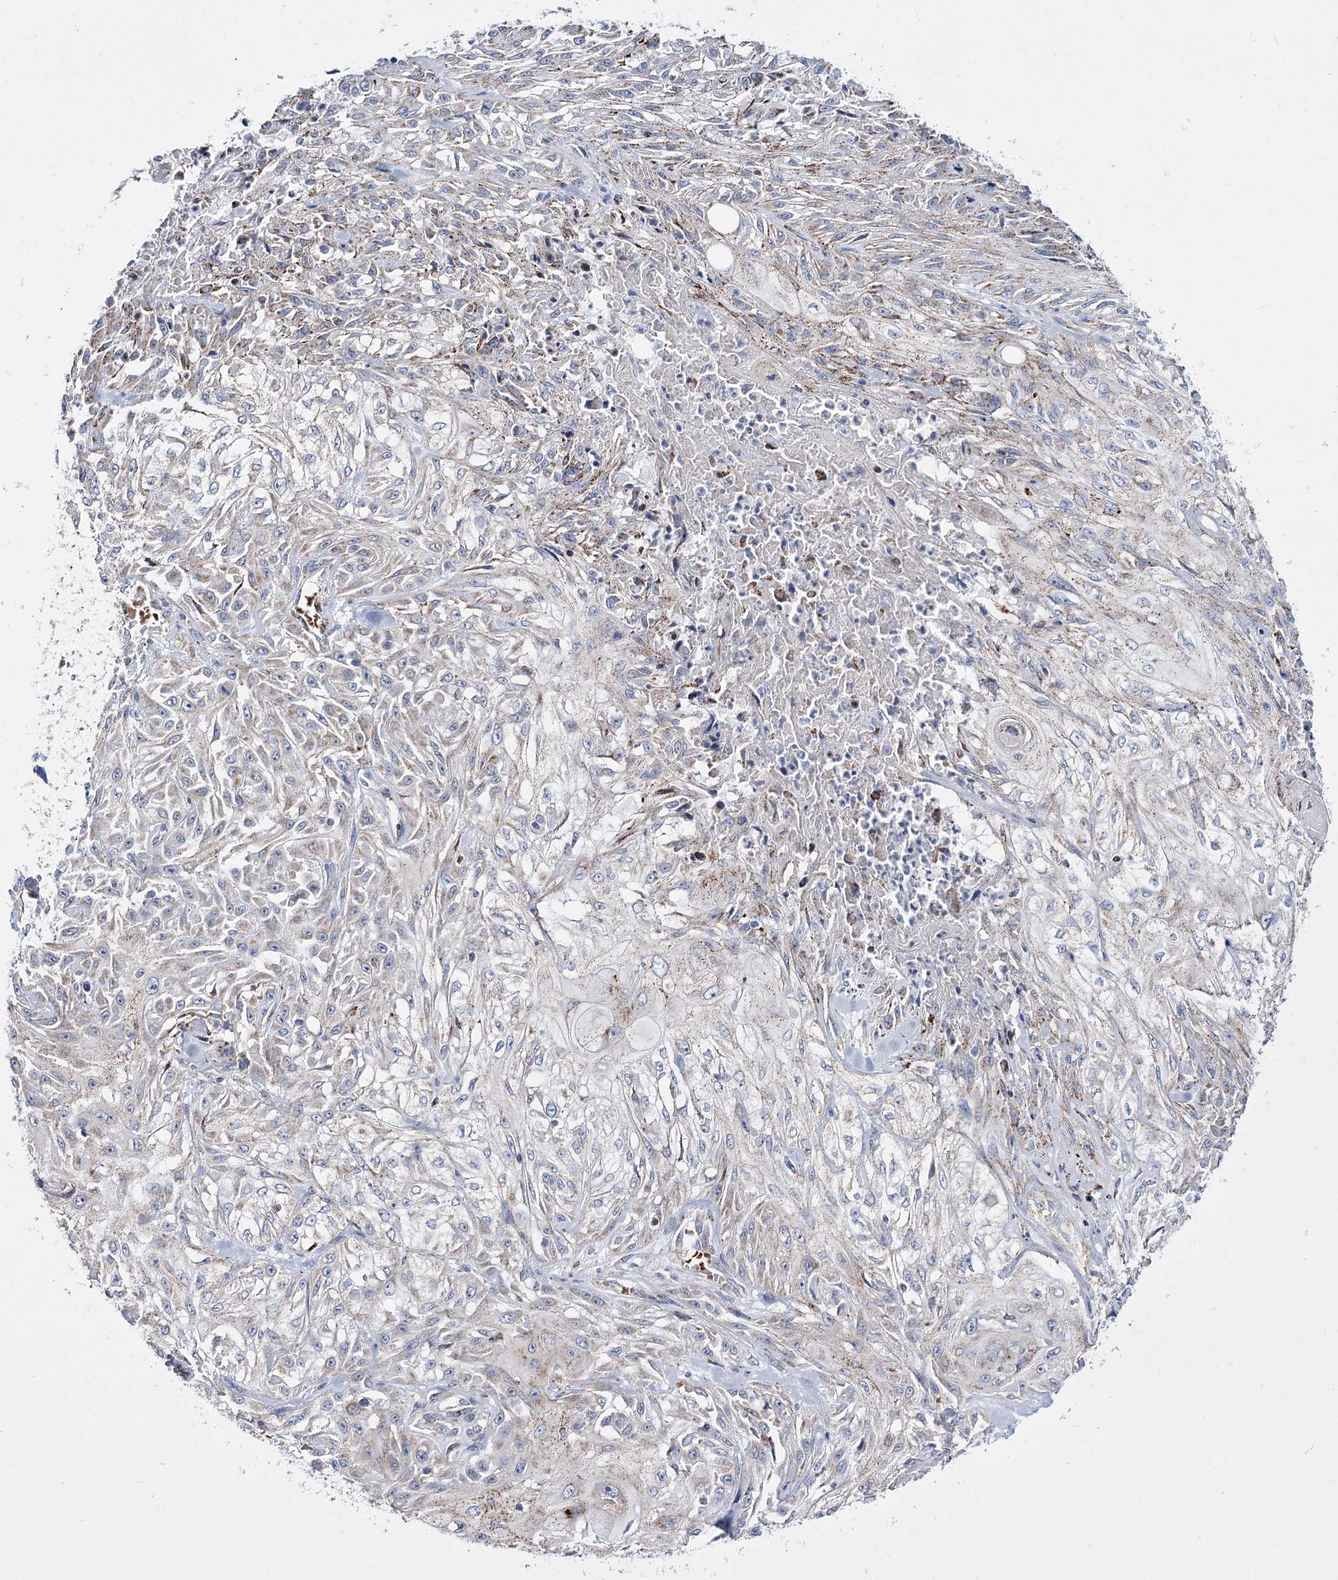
{"staining": {"intensity": "negative", "quantity": "none", "location": "none"}, "tissue": "skin cancer", "cell_type": "Tumor cells", "image_type": "cancer", "snomed": [{"axis": "morphology", "description": "Squamous cell carcinoma, NOS"}, {"axis": "morphology", "description": "Squamous cell carcinoma, metastatic, NOS"}, {"axis": "topography", "description": "Skin"}, {"axis": "topography", "description": "Lymph node"}], "caption": "Immunohistochemistry (IHC) micrograph of human skin squamous cell carcinoma stained for a protein (brown), which reveals no positivity in tumor cells.", "gene": "OSBPL5", "patient": {"sex": "male", "age": 75}}